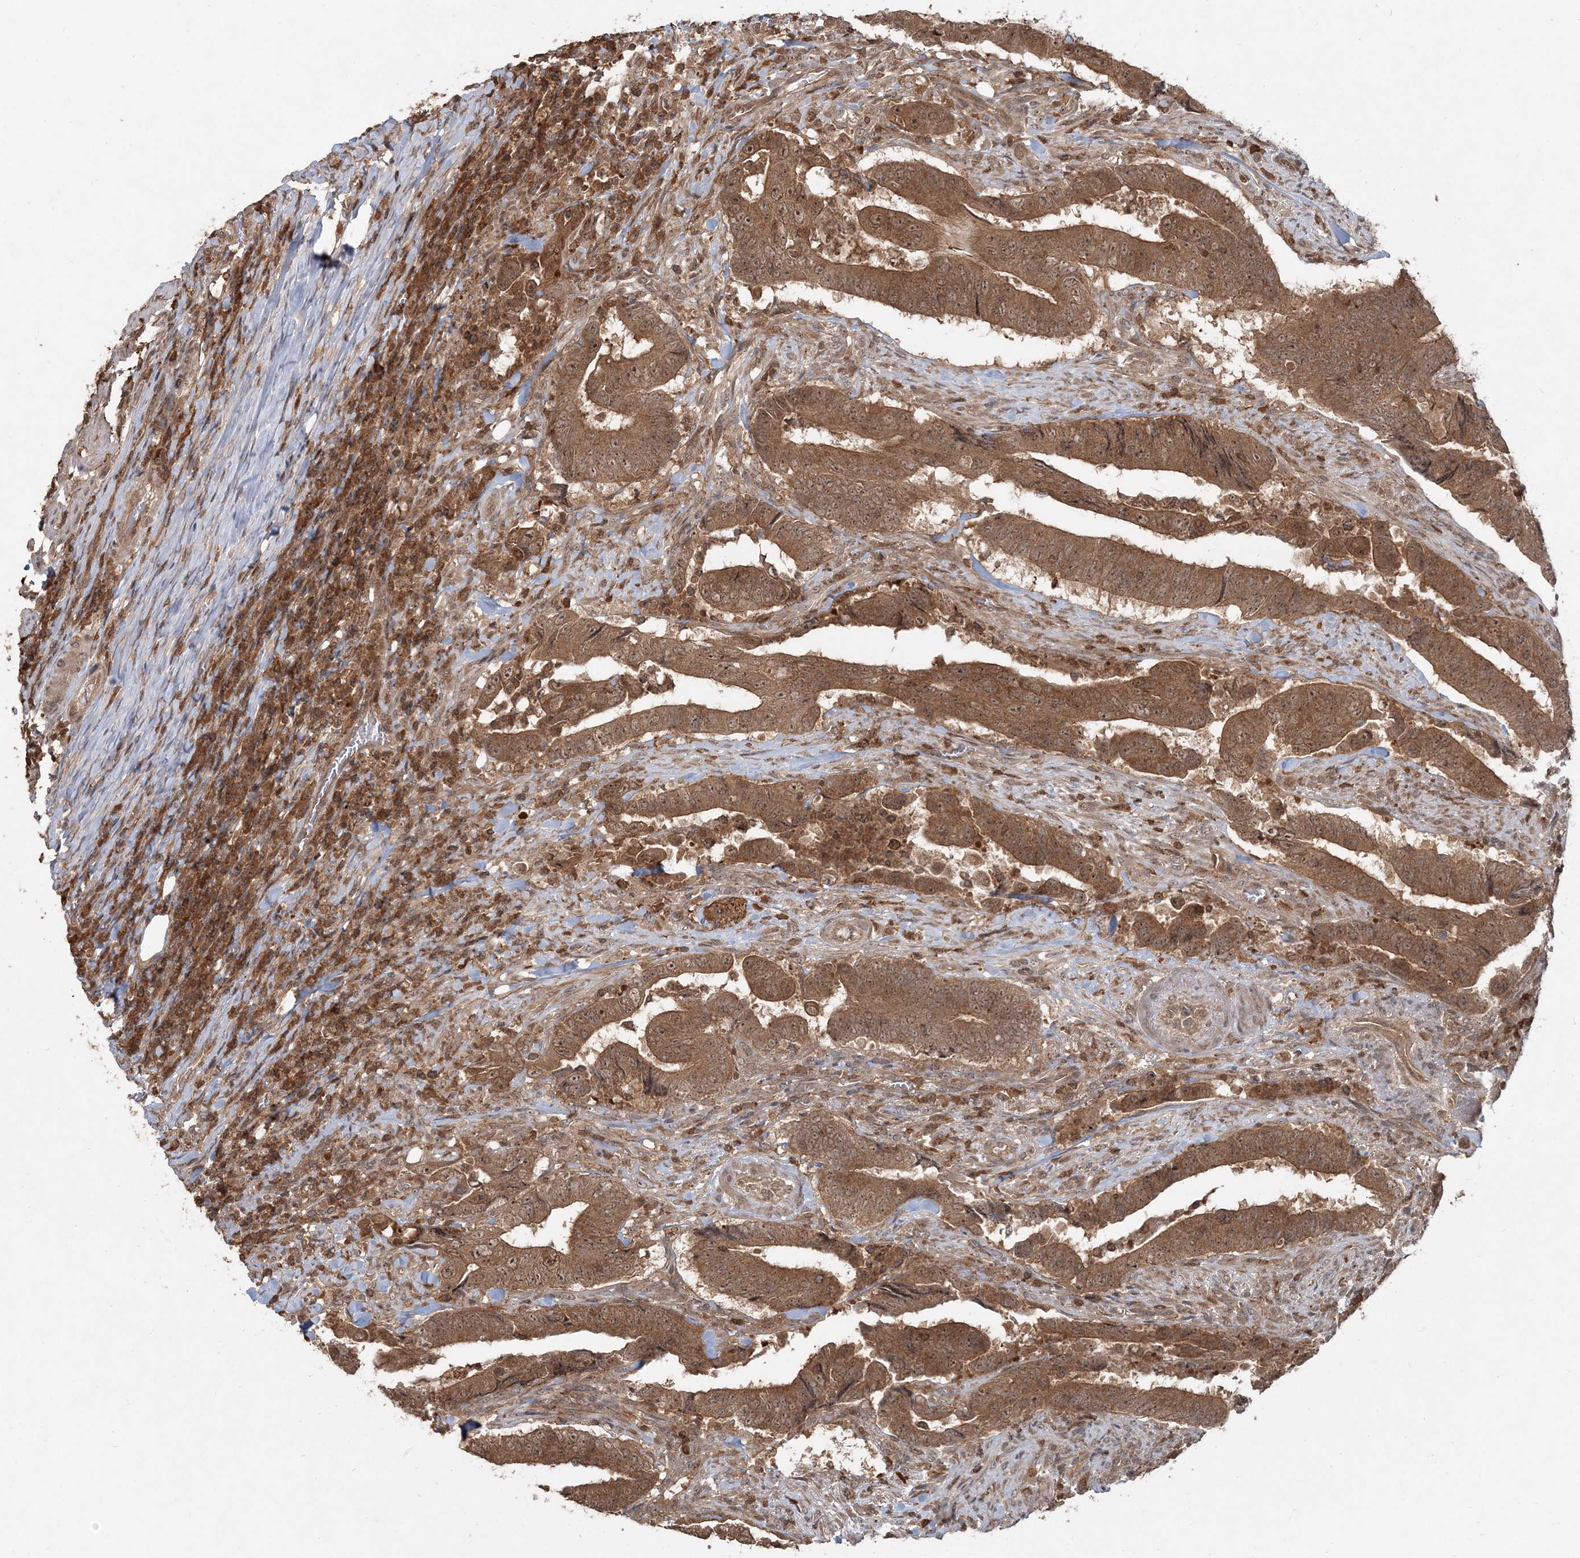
{"staining": {"intensity": "moderate", "quantity": ">75%", "location": "cytoplasmic/membranous,nuclear"}, "tissue": "colorectal cancer", "cell_type": "Tumor cells", "image_type": "cancer", "snomed": [{"axis": "morphology", "description": "Normal tissue, NOS"}, {"axis": "morphology", "description": "Adenocarcinoma, NOS"}, {"axis": "topography", "description": "Colon"}], "caption": "Immunohistochemistry photomicrograph of colorectal adenocarcinoma stained for a protein (brown), which demonstrates medium levels of moderate cytoplasmic/membranous and nuclear staining in about >75% of tumor cells.", "gene": "CAB39", "patient": {"sex": "male", "age": 56}}